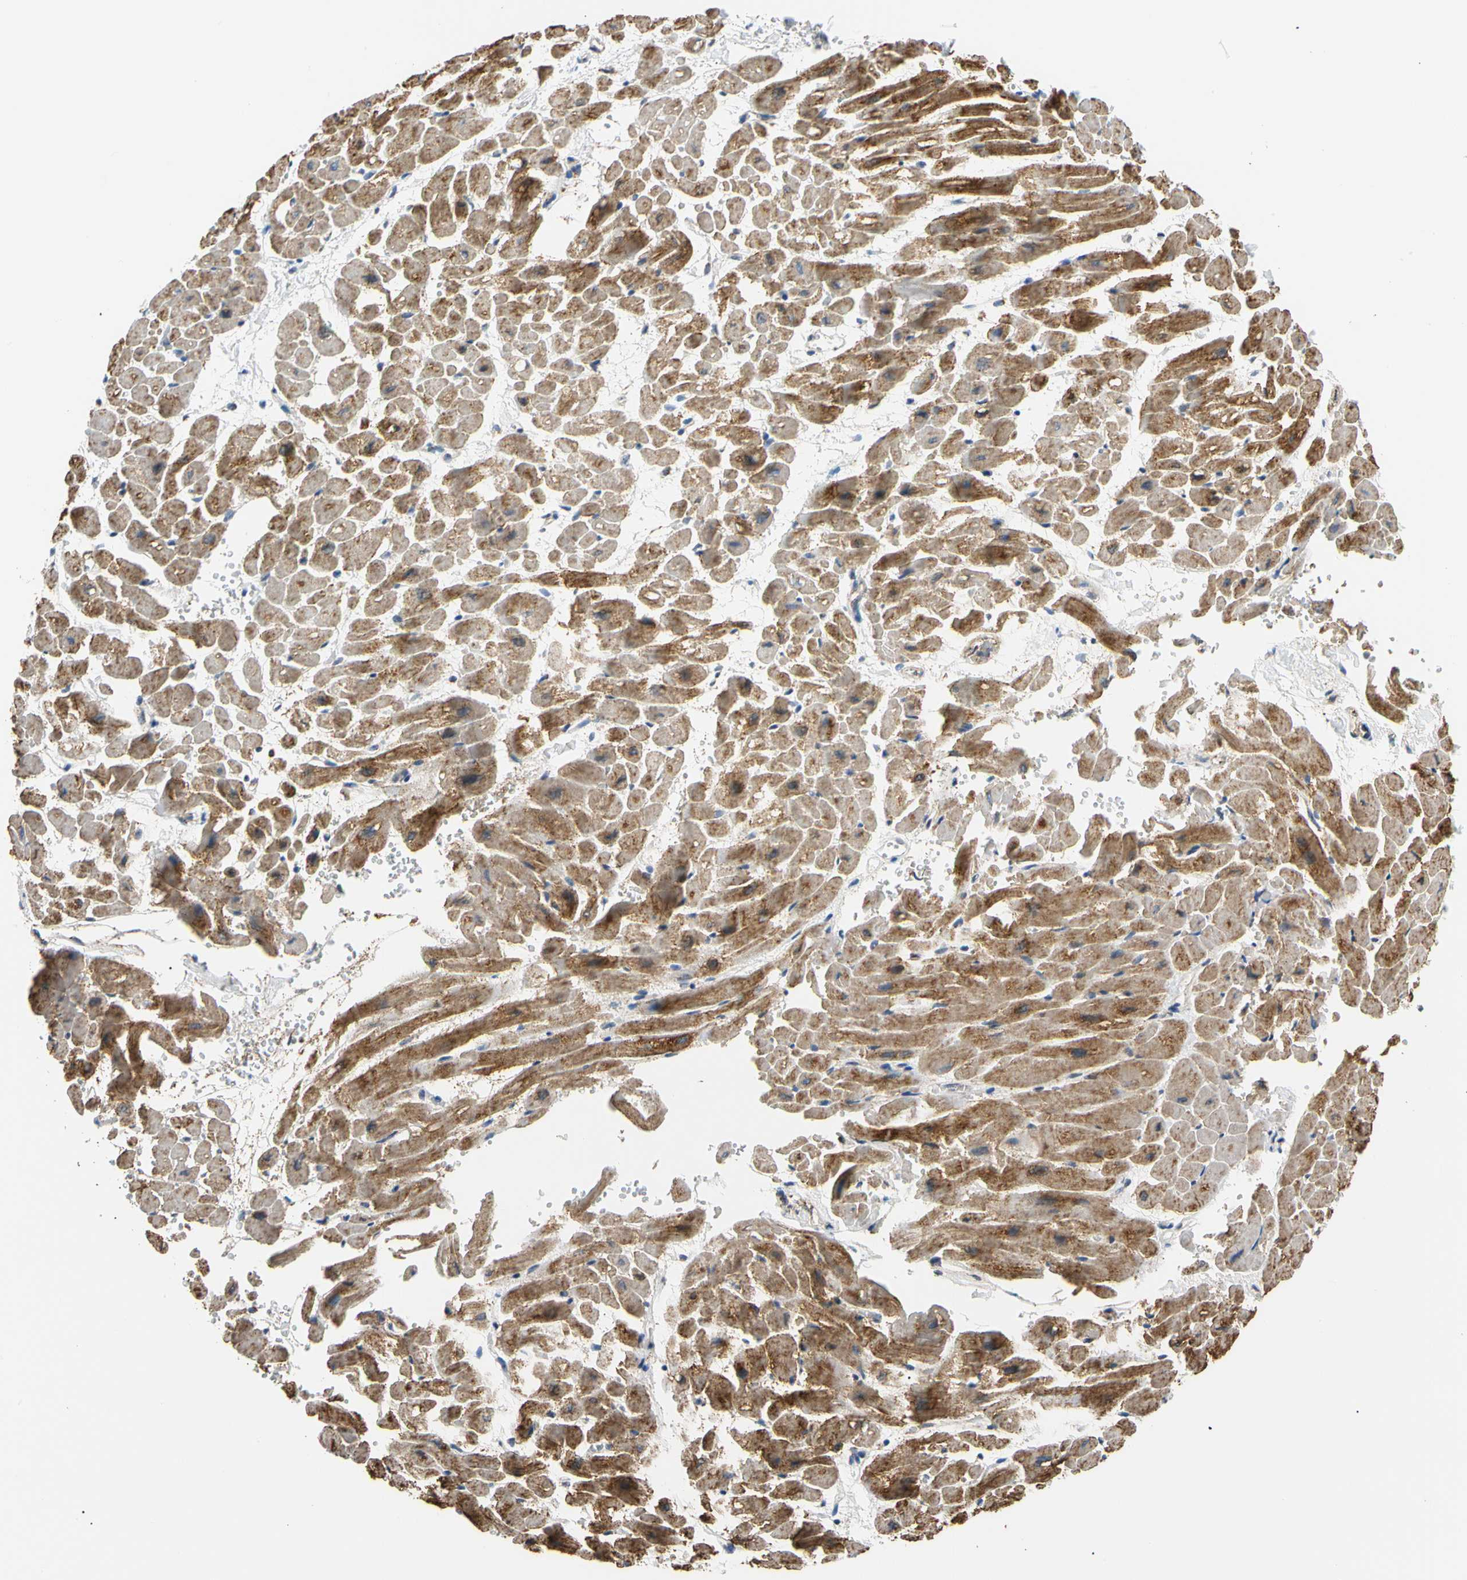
{"staining": {"intensity": "strong", "quantity": ">75%", "location": "cytoplasmic/membranous"}, "tissue": "heart muscle", "cell_type": "Cardiomyocytes", "image_type": "normal", "snomed": [{"axis": "morphology", "description": "Normal tissue, NOS"}, {"axis": "topography", "description": "Heart"}], "caption": "DAB (3,3'-diaminobenzidine) immunohistochemical staining of benign human heart muscle shows strong cytoplasmic/membranous protein positivity in about >75% of cardiomyocytes.", "gene": "ACAT1", "patient": {"sex": "male", "age": 45}}